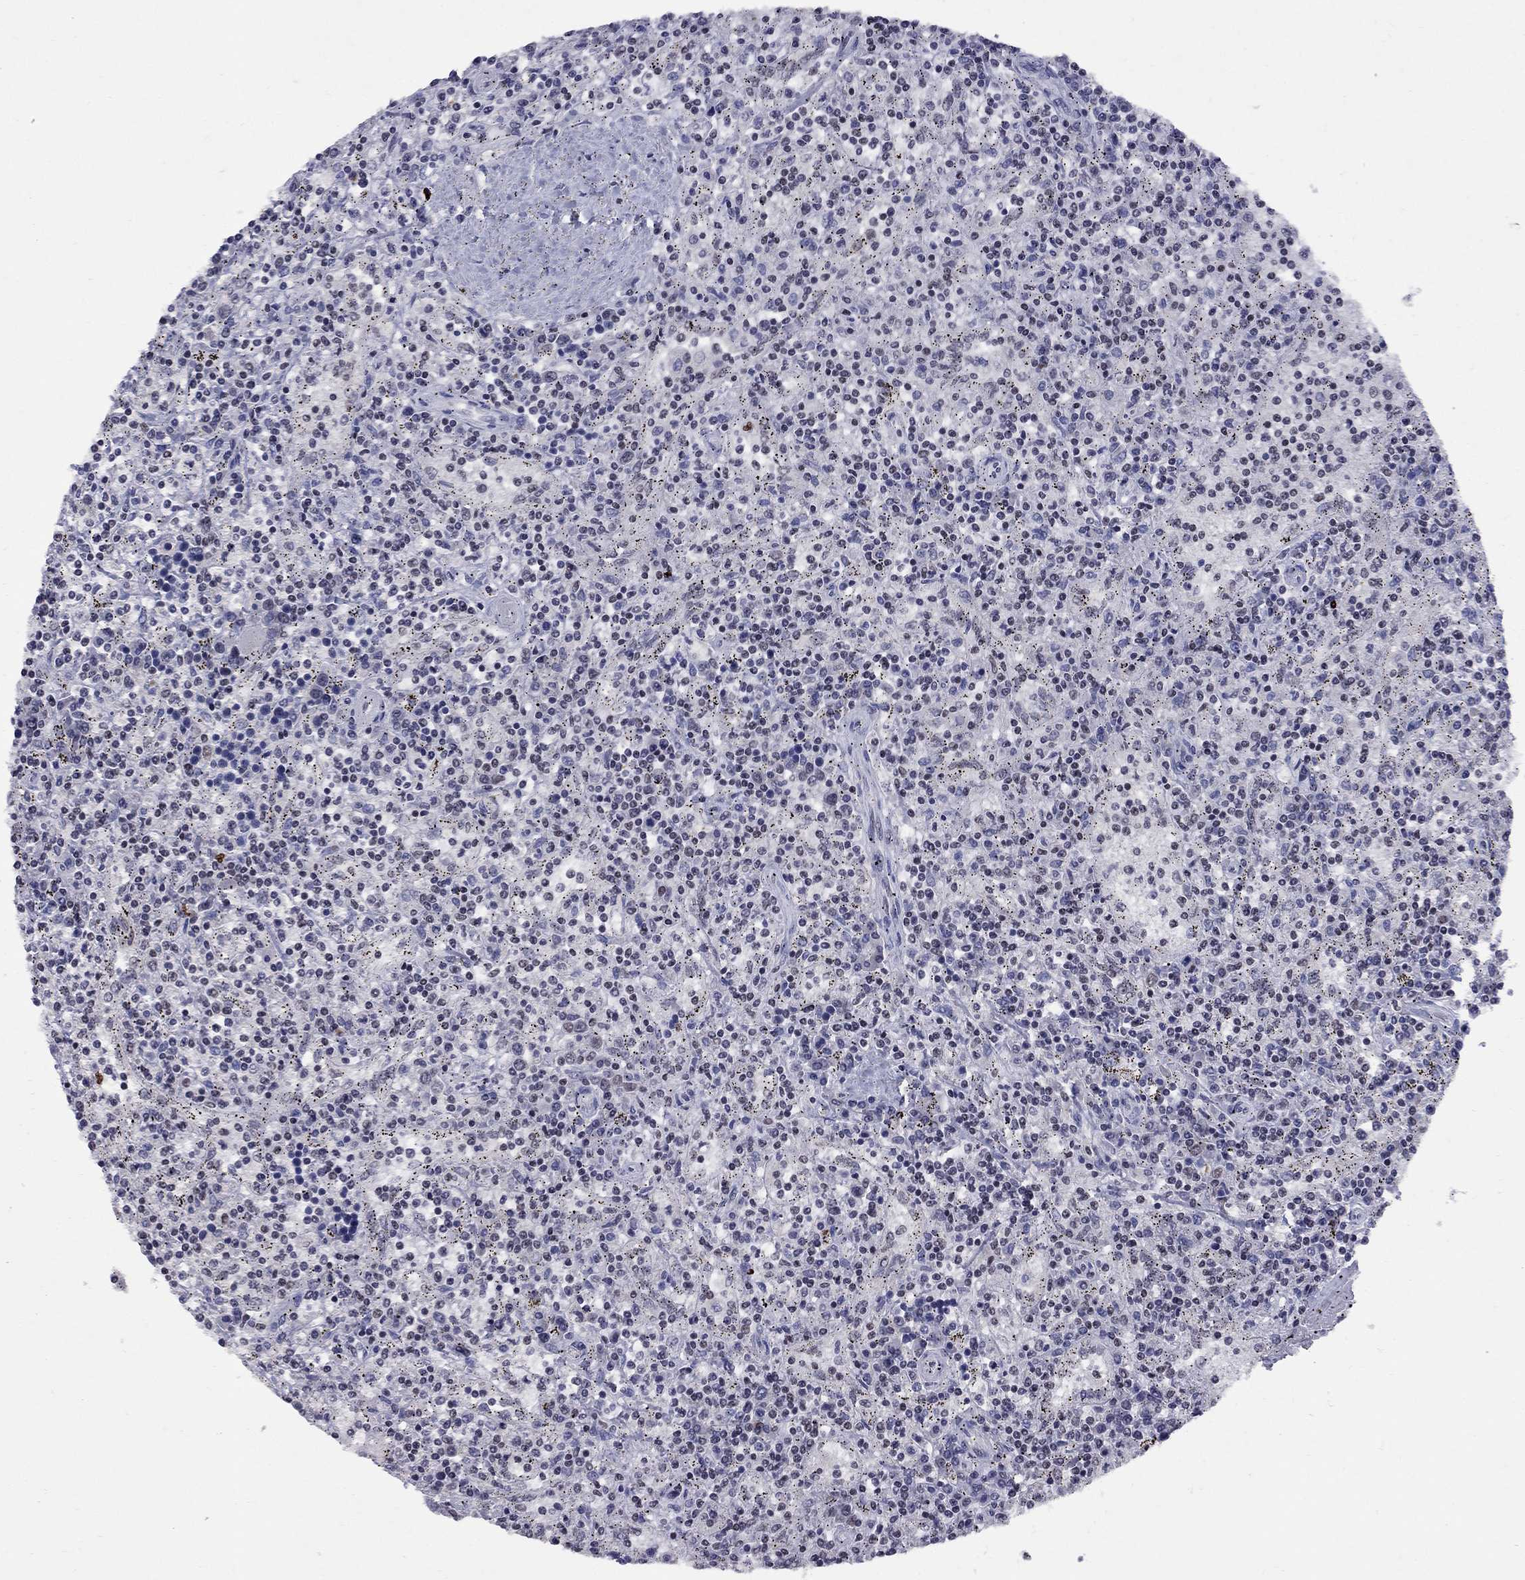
{"staining": {"intensity": "negative", "quantity": "none", "location": "none"}, "tissue": "lymphoma", "cell_type": "Tumor cells", "image_type": "cancer", "snomed": [{"axis": "morphology", "description": "Malignant lymphoma, non-Hodgkin's type, Low grade"}, {"axis": "topography", "description": "Spleen"}], "caption": "IHC histopathology image of lymphoma stained for a protein (brown), which demonstrates no positivity in tumor cells.", "gene": "TAF9", "patient": {"sex": "male", "age": 62}}